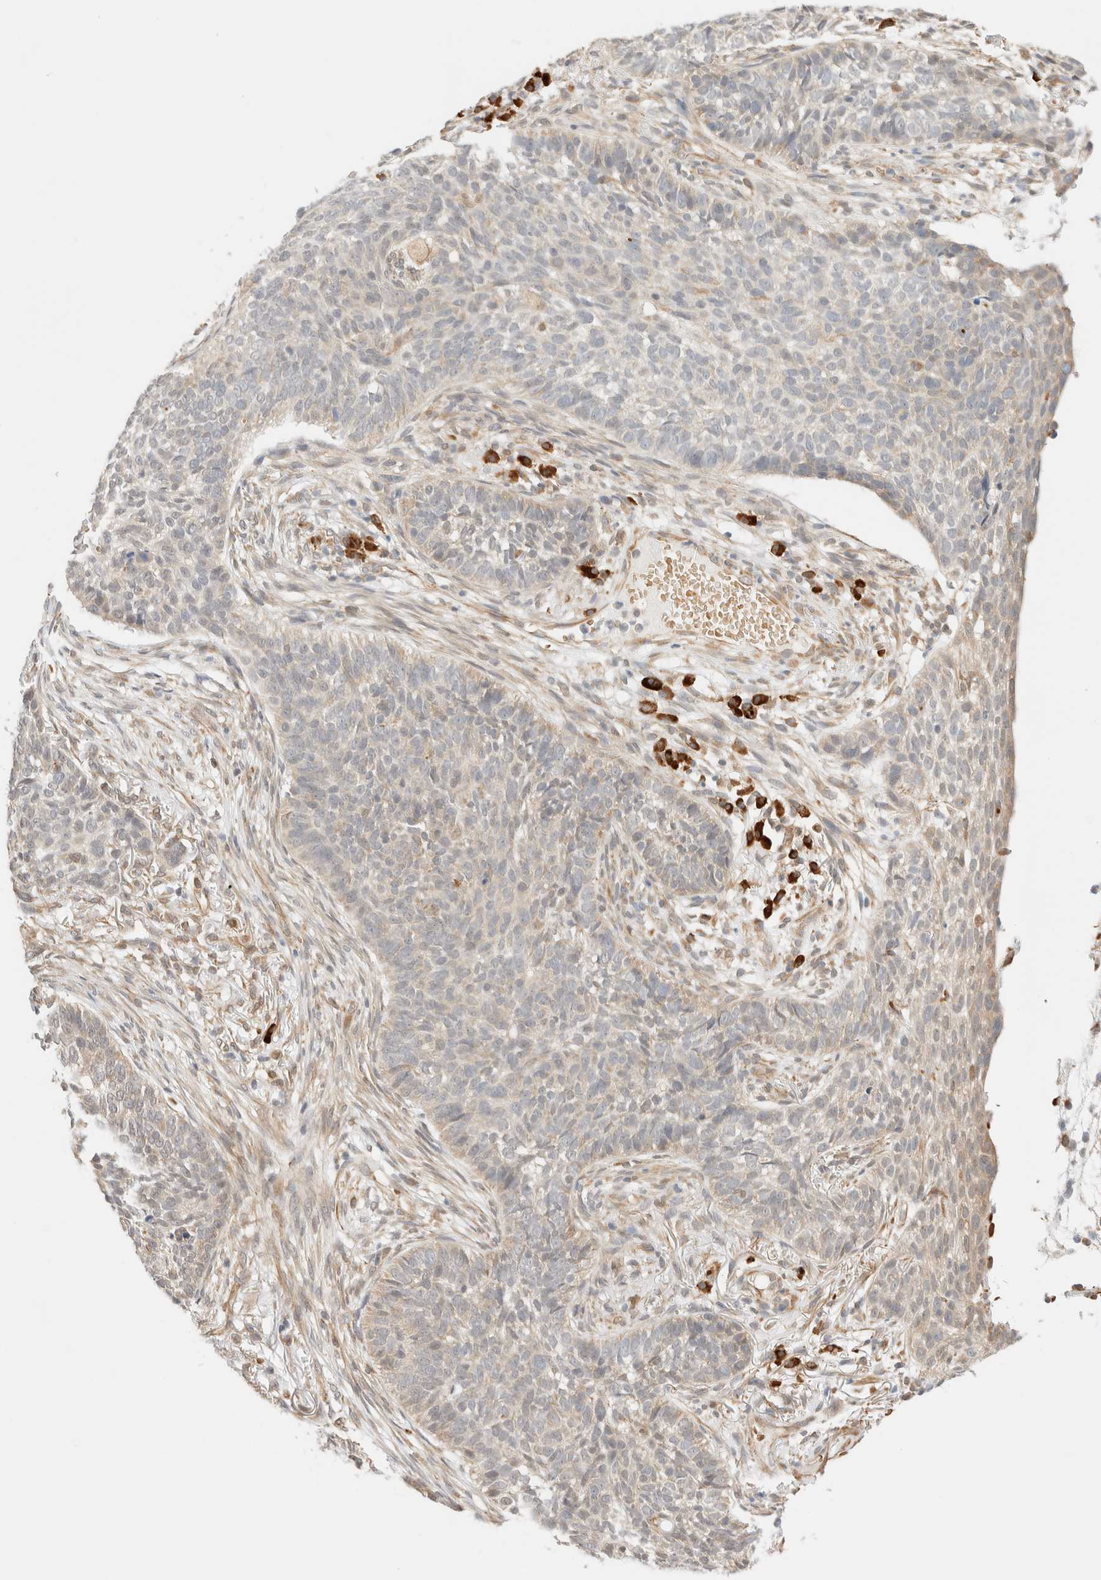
{"staining": {"intensity": "negative", "quantity": "none", "location": "none"}, "tissue": "skin cancer", "cell_type": "Tumor cells", "image_type": "cancer", "snomed": [{"axis": "morphology", "description": "Basal cell carcinoma"}, {"axis": "topography", "description": "Skin"}], "caption": "A high-resolution histopathology image shows IHC staining of basal cell carcinoma (skin), which displays no significant expression in tumor cells.", "gene": "SYVN1", "patient": {"sex": "male", "age": 85}}